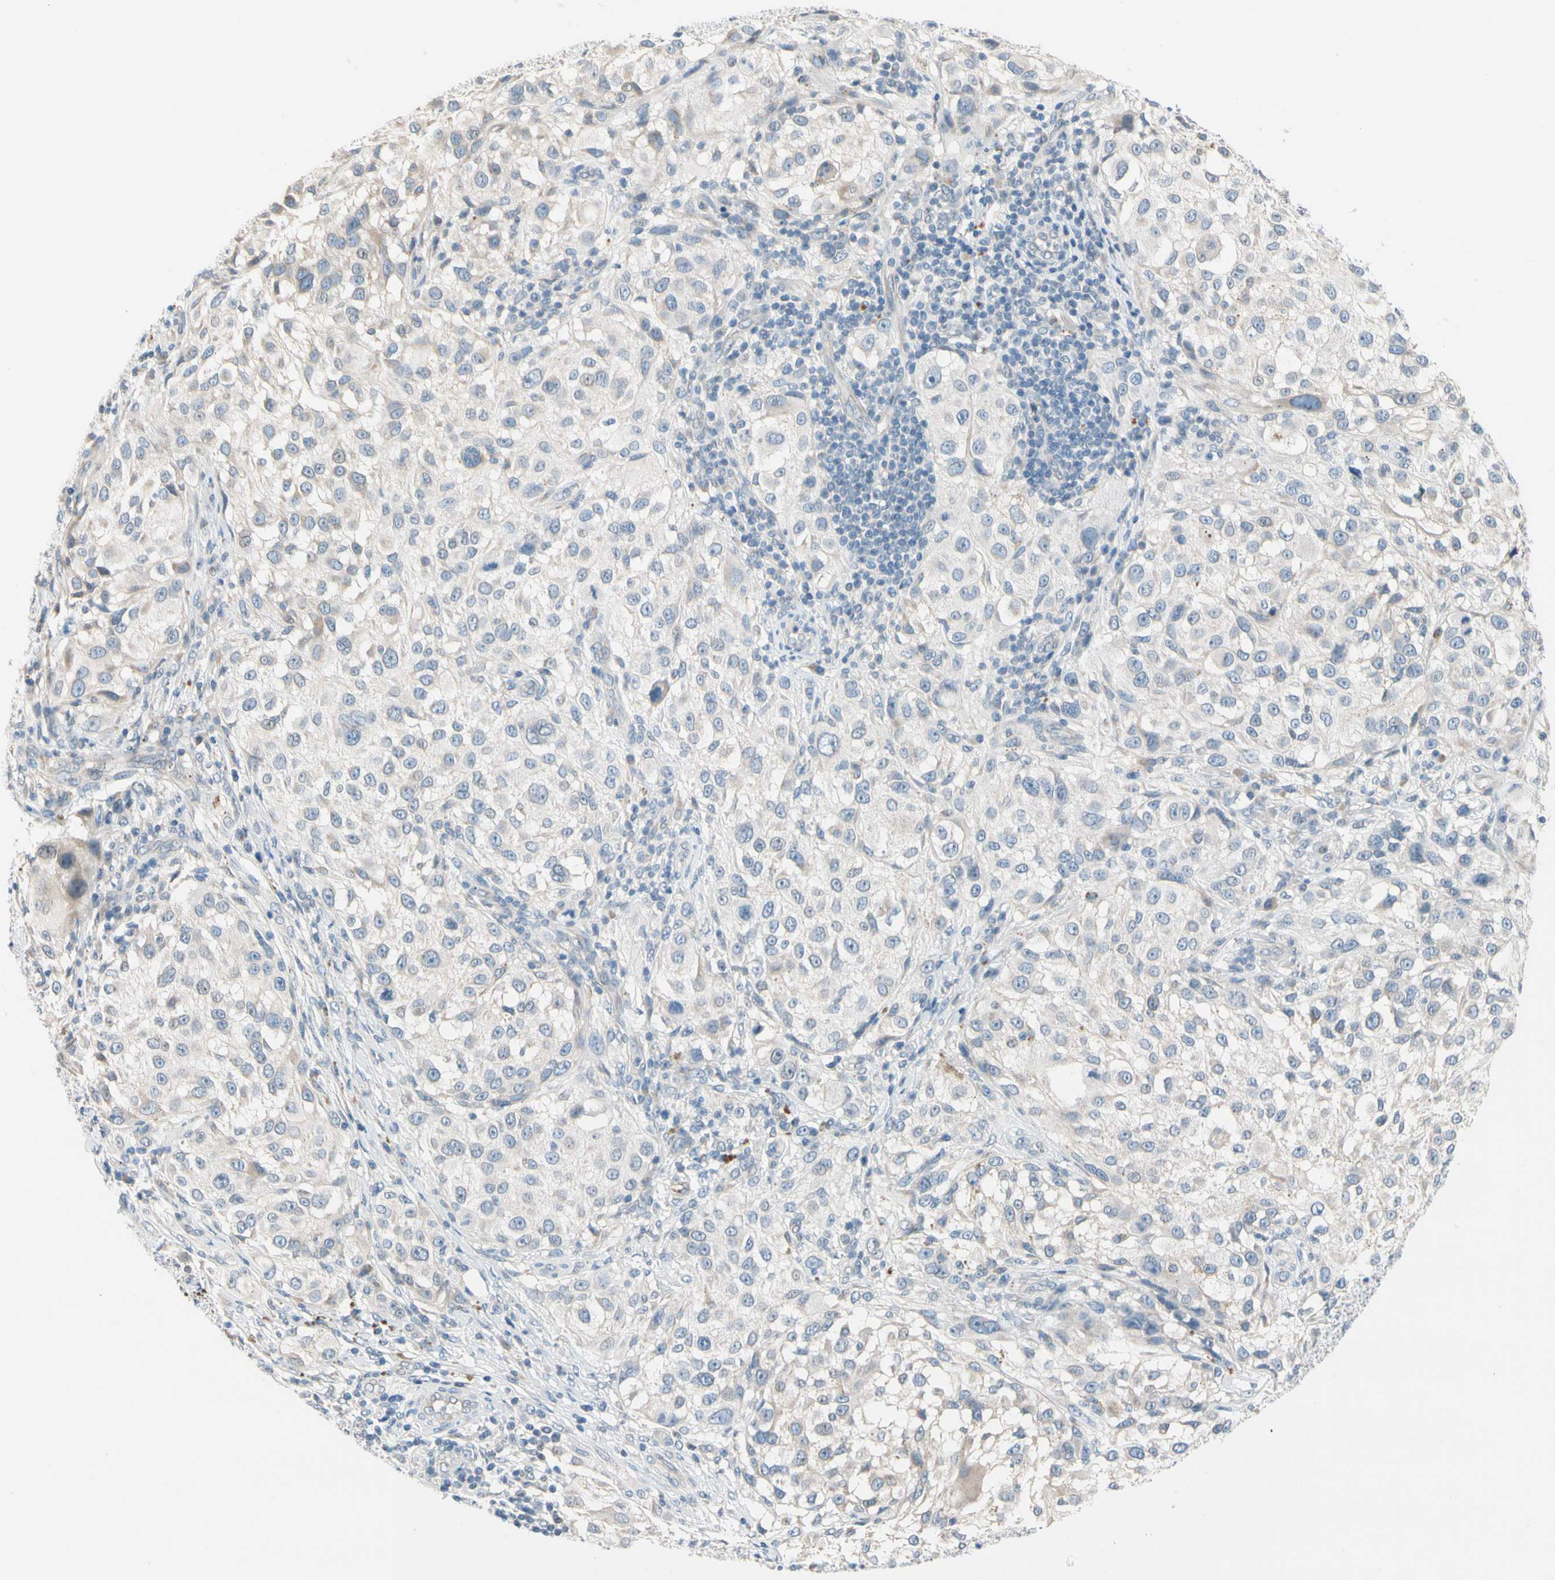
{"staining": {"intensity": "negative", "quantity": "none", "location": "none"}, "tissue": "melanoma", "cell_type": "Tumor cells", "image_type": "cancer", "snomed": [{"axis": "morphology", "description": "Necrosis, NOS"}, {"axis": "morphology", "description": "Malignant melanoma, NOS"}, {"axis": "topography", "description": "Skin"}], "caption": "This is an IHC micrograph of human melanoma. There is no staining in tumor cells.", "gene": "CNDP1", "patient": {"sex": "female", "age": 87}}